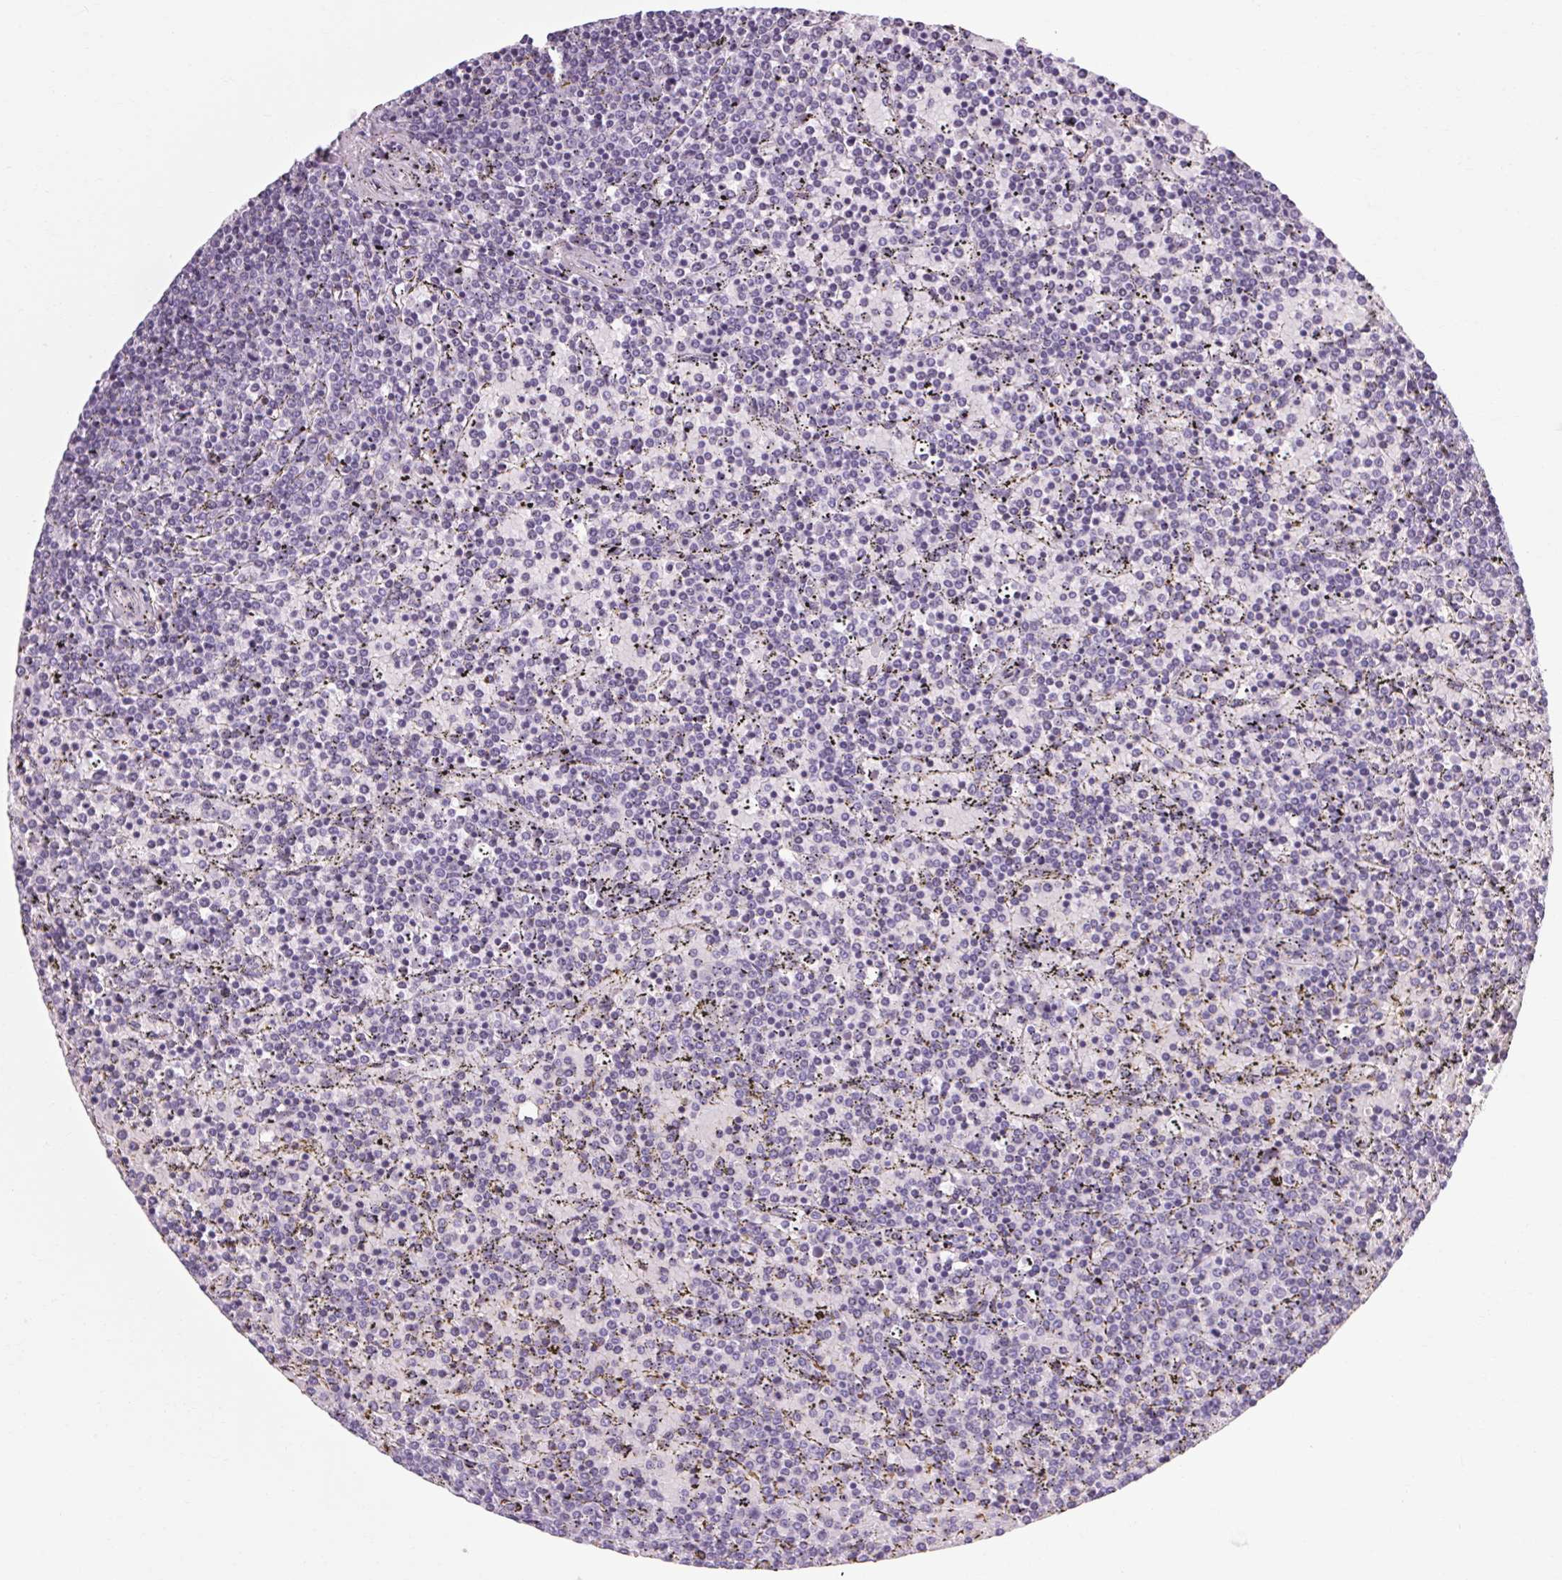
{"staining": {"intensity": "negative", "quantity": "none", "location": "none"}, "tissue": "lymphoma", "cell_type": "Tumor cells", "image_type": "cancer", "snomed": [{"axis": "morphology", "description": "Malignant lymphoma, non-Hodgkin's type, Low grade"}, {"axis": "topography", "description": "Spleen"}], "caption": "High power microscopy photomicrograph of an IHC micrograph of malignant lymphoma, non-Hodgkin's type (low-grade), revealing no significant expression in tumor cells.", "gene": "POMC", "patient": {"sex": "female", "age": 77}}